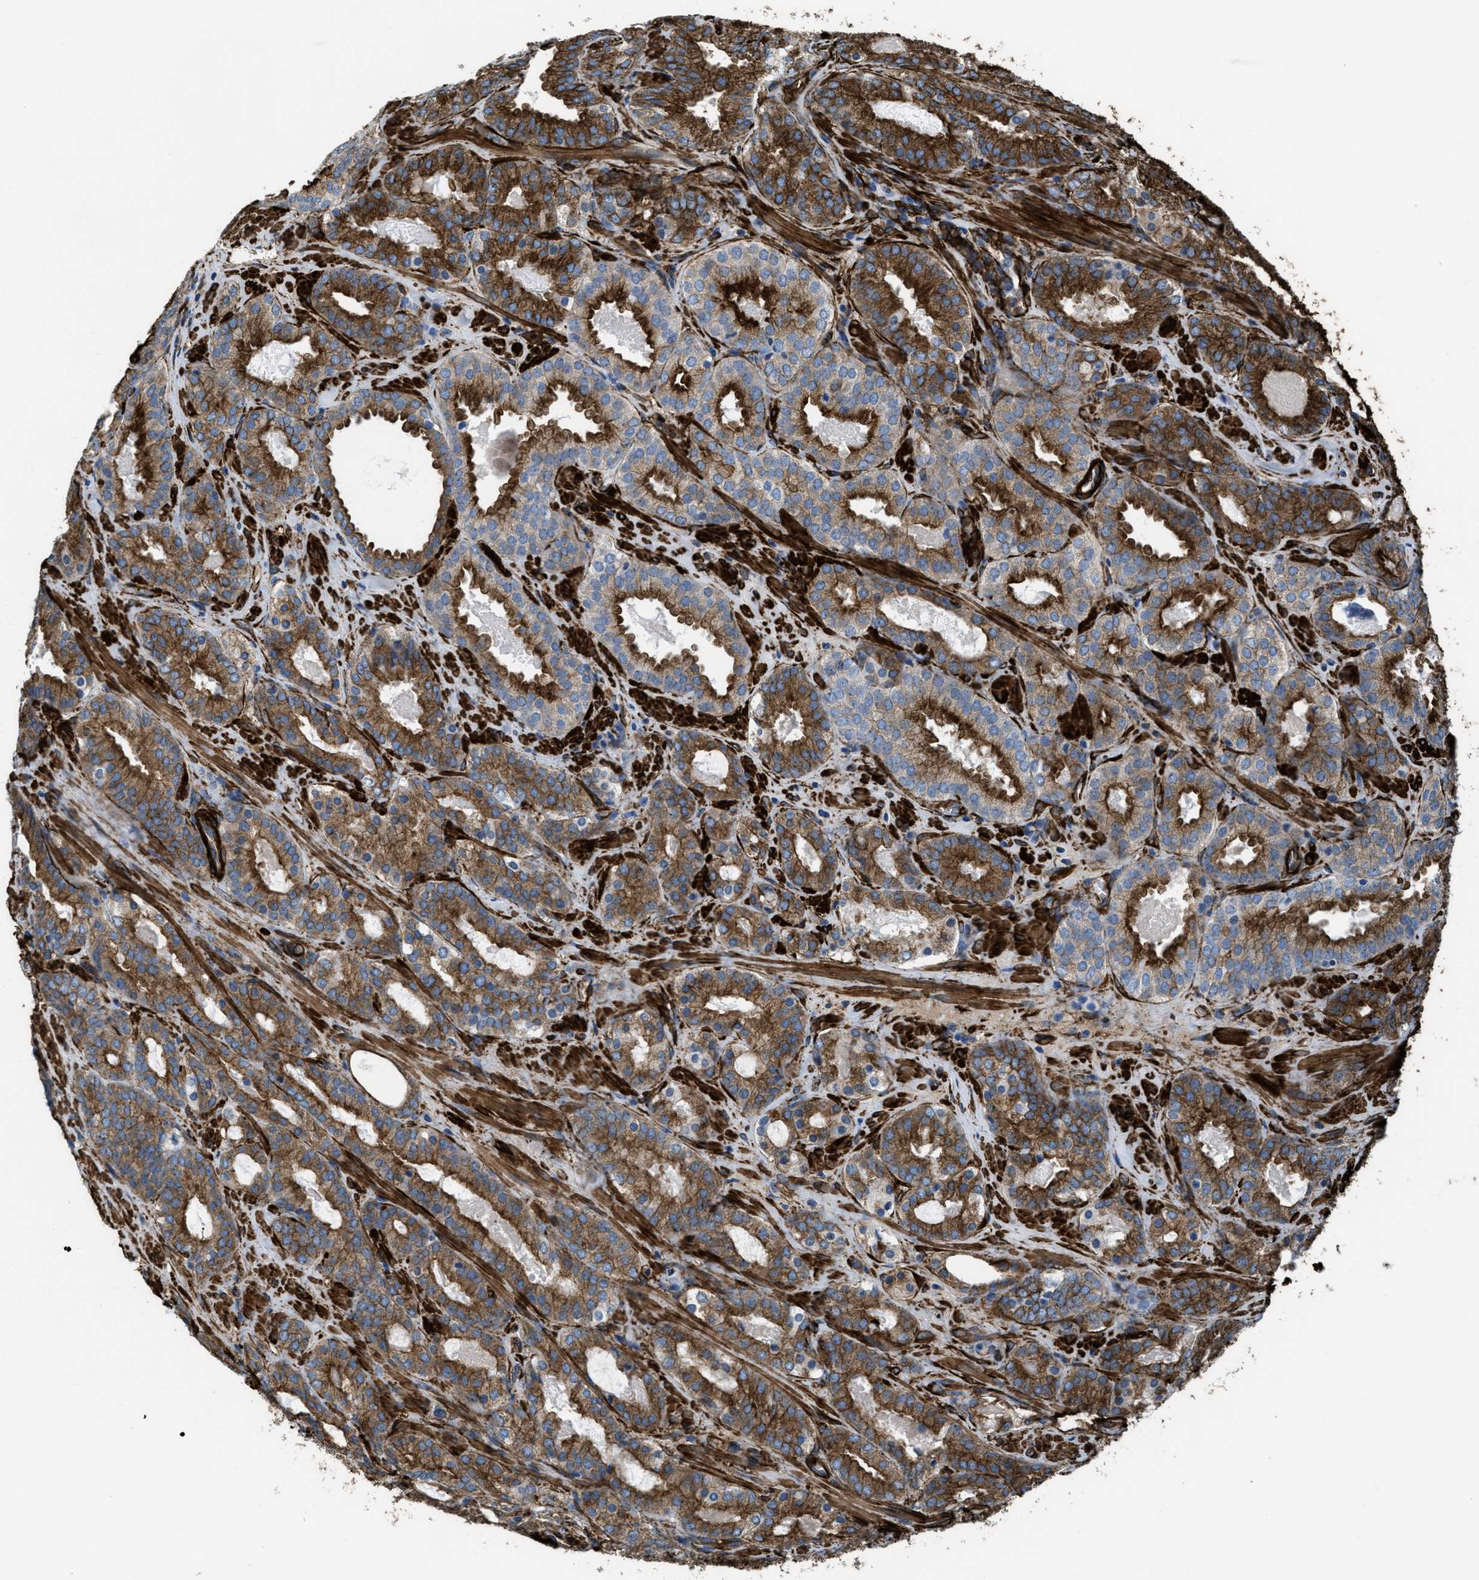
{"staining": {"intensity": "moderate", "quantity": ">75%", "location": "cytoplasmic/membranous"}, "tissue": "prostate cancer", "cell_type": "Tumor cells", "image_type": "cancer", "snomed": [{"axis": "morphology", "description": "Adenocarcinoma, Low grade"}, {"axis": "topography", "description": "Prostate"}], "caption": "Immunohistochemistry (IHC) of adenocarcinoma (low-grade) (prostate) demonstrates medium levels of moderate cytoplasmic/membranous staining in approximately >75% of tumor cells.", "gene": "CALD1", "patient": {"sex": "male", "age": 69}}